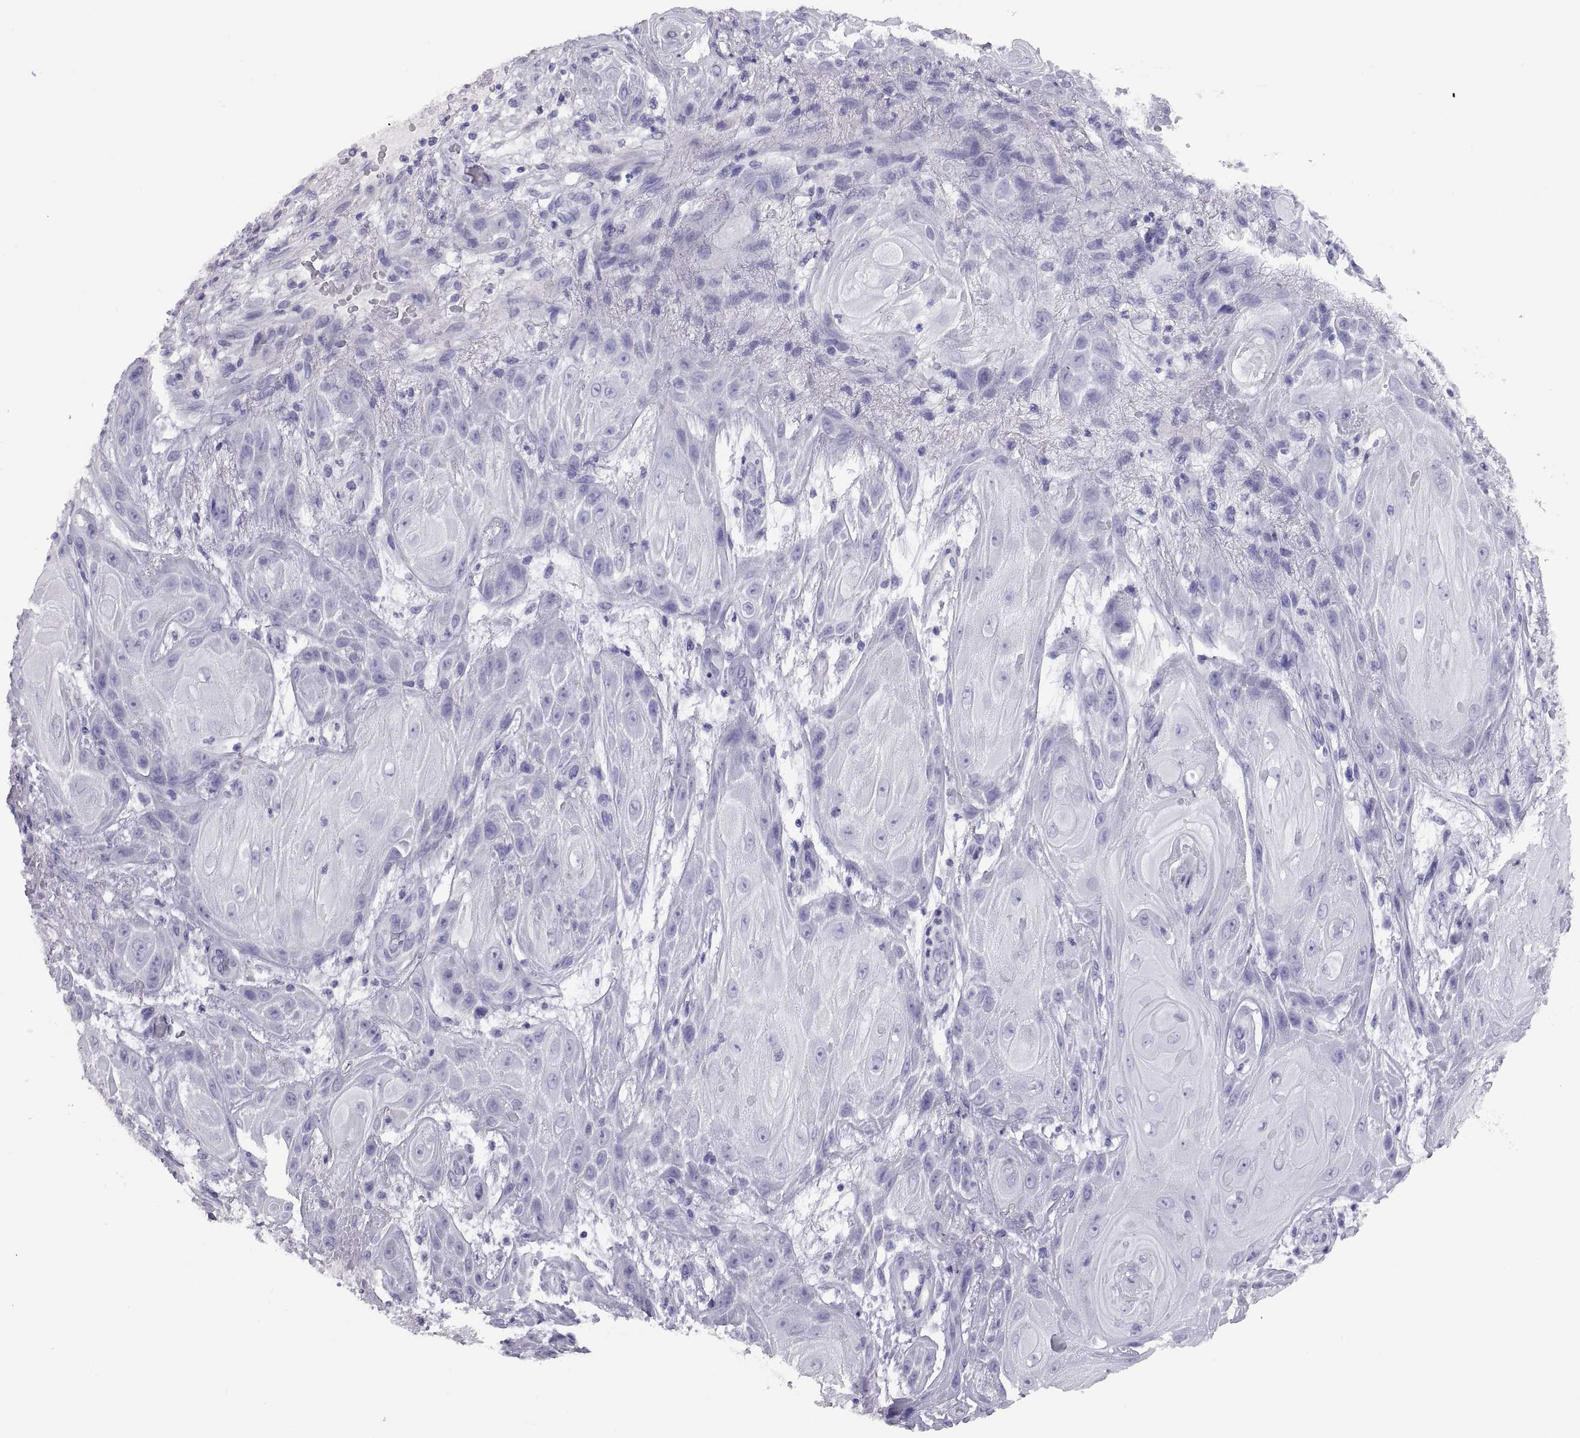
{"staining": {"intensity": "negative", "quantity": "none", "location": "none"}, "tissue": "skin cancer", "cell_type": "Tumor cells", "image_type": "cancer", "snomed": [{"axis": "morphology", "description": "Squamous cell carcinoma, NOS"}, {"axis": "topography", "description": "Skin"}], "caption": "IHC photomicrograph of human squamous cell carcinoma (skin) stained for a protein (brown), which displays no expression in tumor cells.", "gene": "RGS20", "patient": {"sex": "male", "age": 62}}